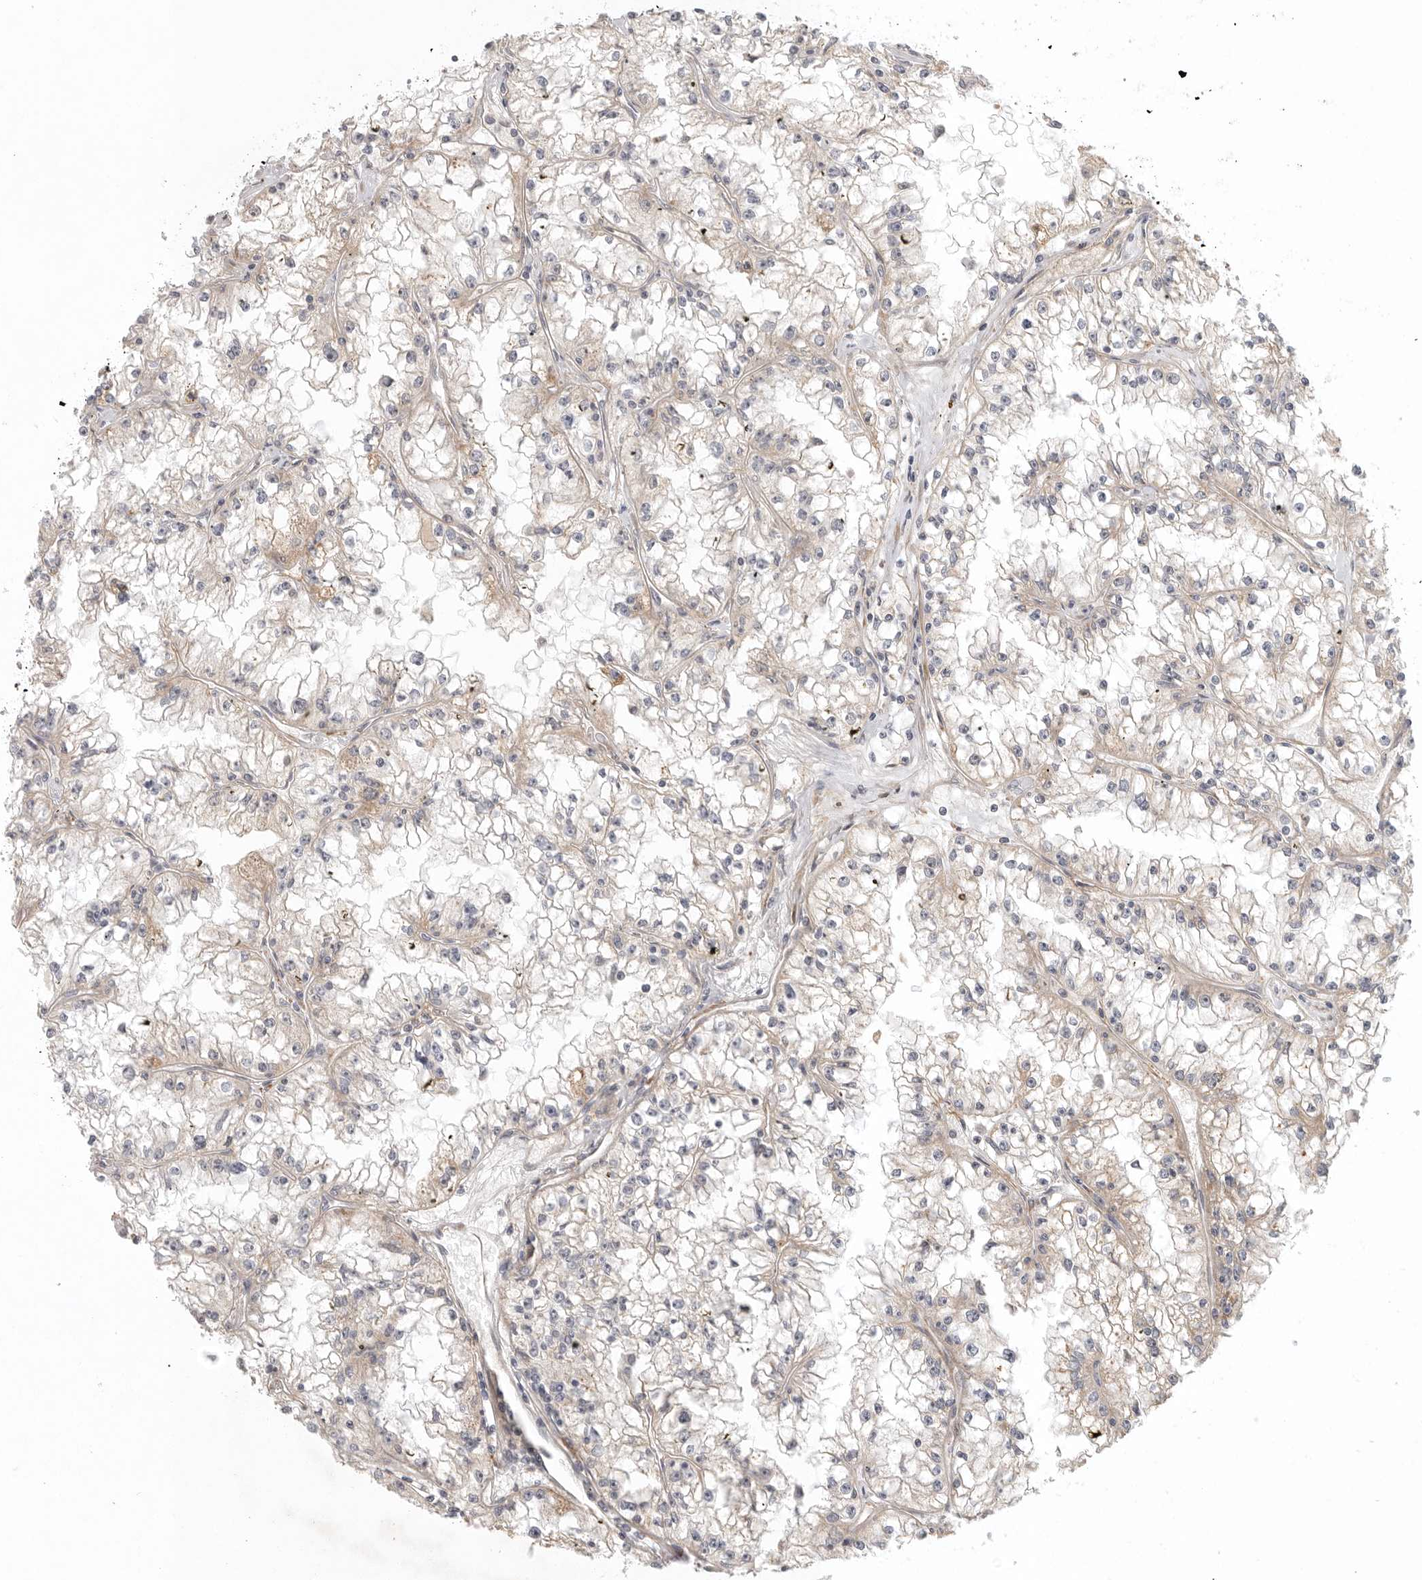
{"staining": {"intensity": "weak", "quantity": "<25%", "location": "cytoplasmic/membranous"}, "tissue": "renal cancer", "cell_type": "Tumor cells", "image_type": "cancer", "snomed": [{"axis": "morphology", "description": "Adenocarcinoma, NOS"}, {"axis": "topography", "description": "Kidney"}], "caption": "Renal cancer (adenocarcinoma) stained for a protein using IHC demonstrates no expression tumor cells.", "gene": "LONRF1", "patient": {"sex": "male", "age": 56}}